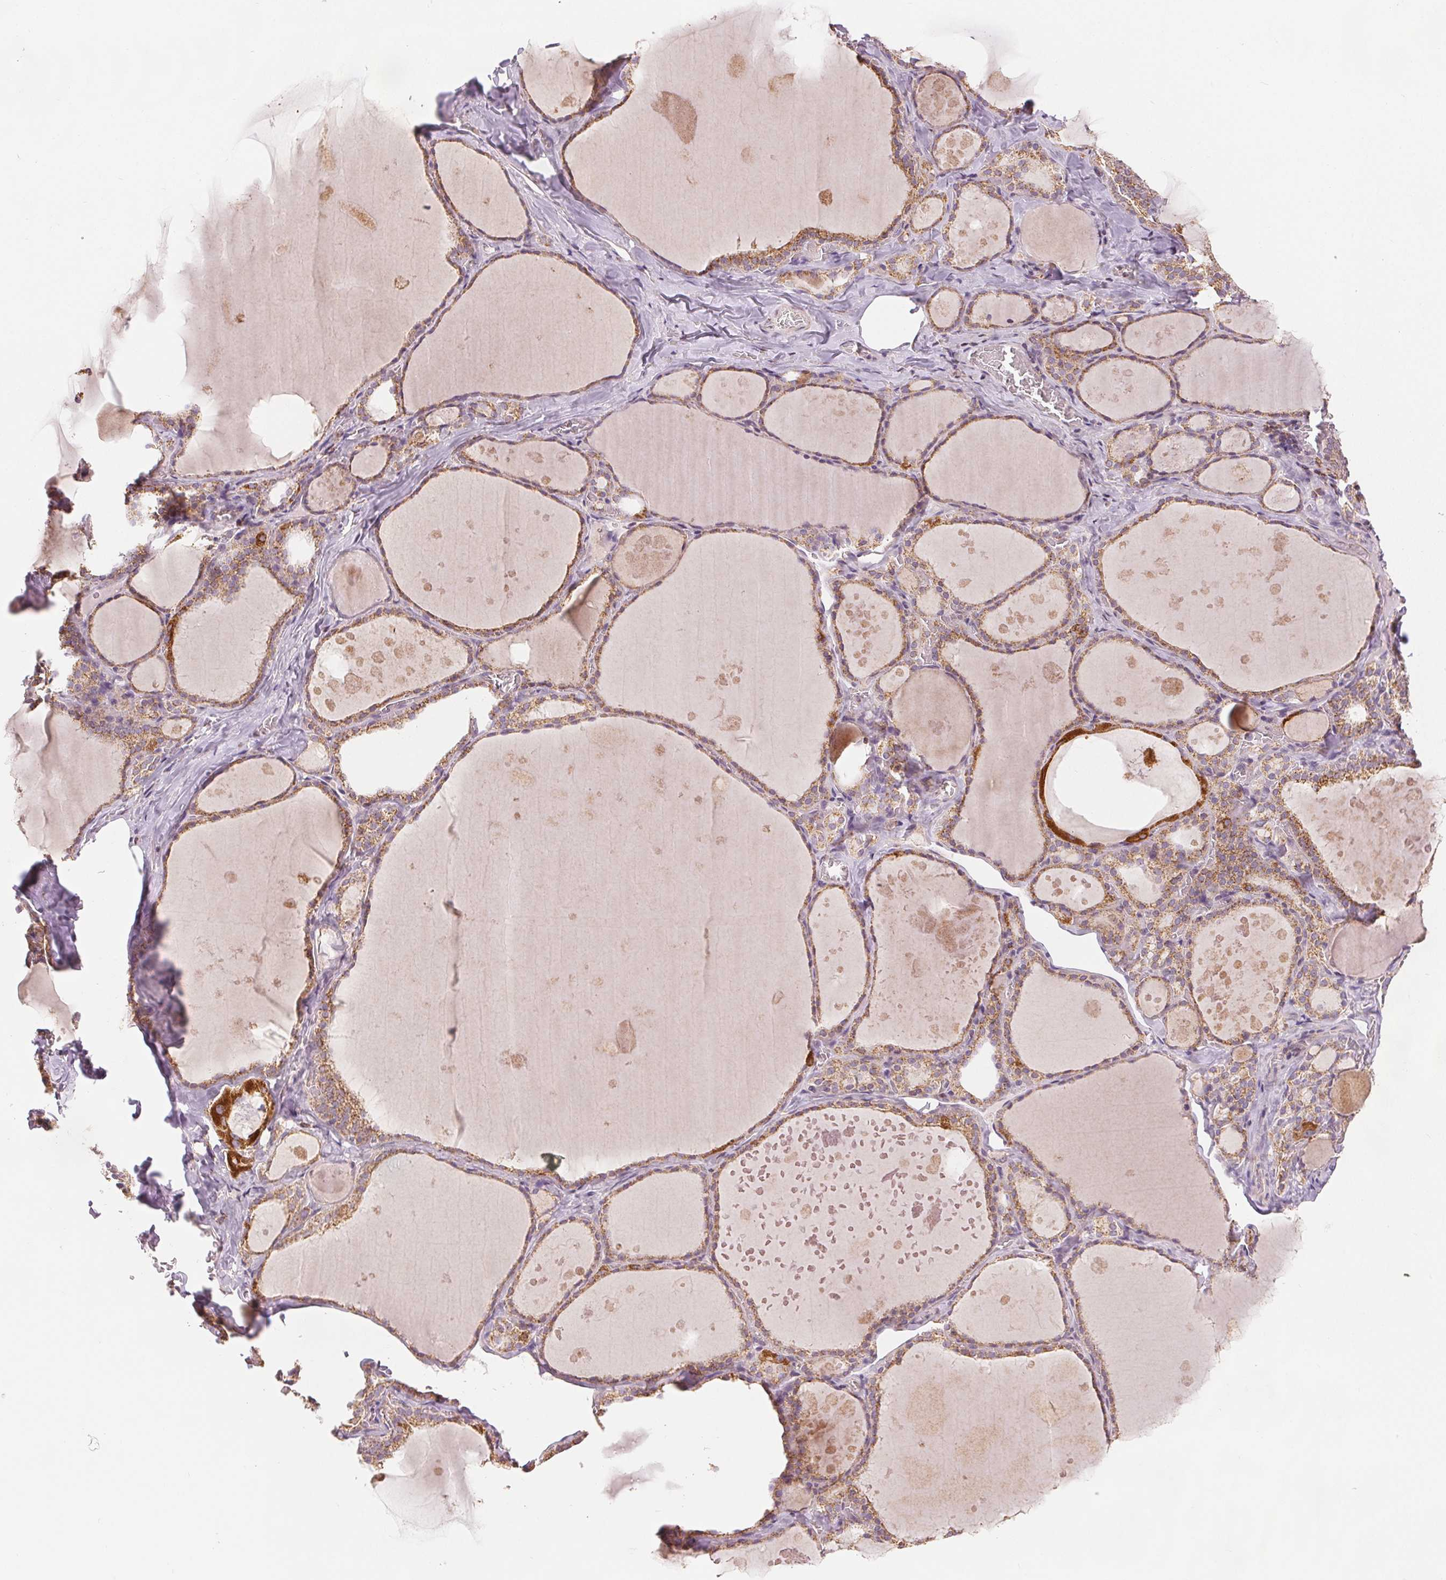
{"staining": {"intensity": "moderate", "quantity": ">75%", "location": "cytoplasmic/membranous"}, "tissue": "thyroid gland", "cell_type": "Glandular cells", "image_type": "normal", "snomed": [{"axis": "morphology", "description": "Normal tissue, NOS"}, {"axis": "topography", "description": "Thyroid gland"}], "caption": "Brown immunohistochemical staining in benign human thyroid gland exhibits moderate cytoplasmic/membranous positivity in about >75% of glandular cells. The staining is performed using DAB (3,3'-diaminobenzidine) brown chromogen to label protein expression. The nuclei are counter-stained blue using hematoxylin.", "gene": "SDHB", "patient": {"sex": "male", "age": 56}}